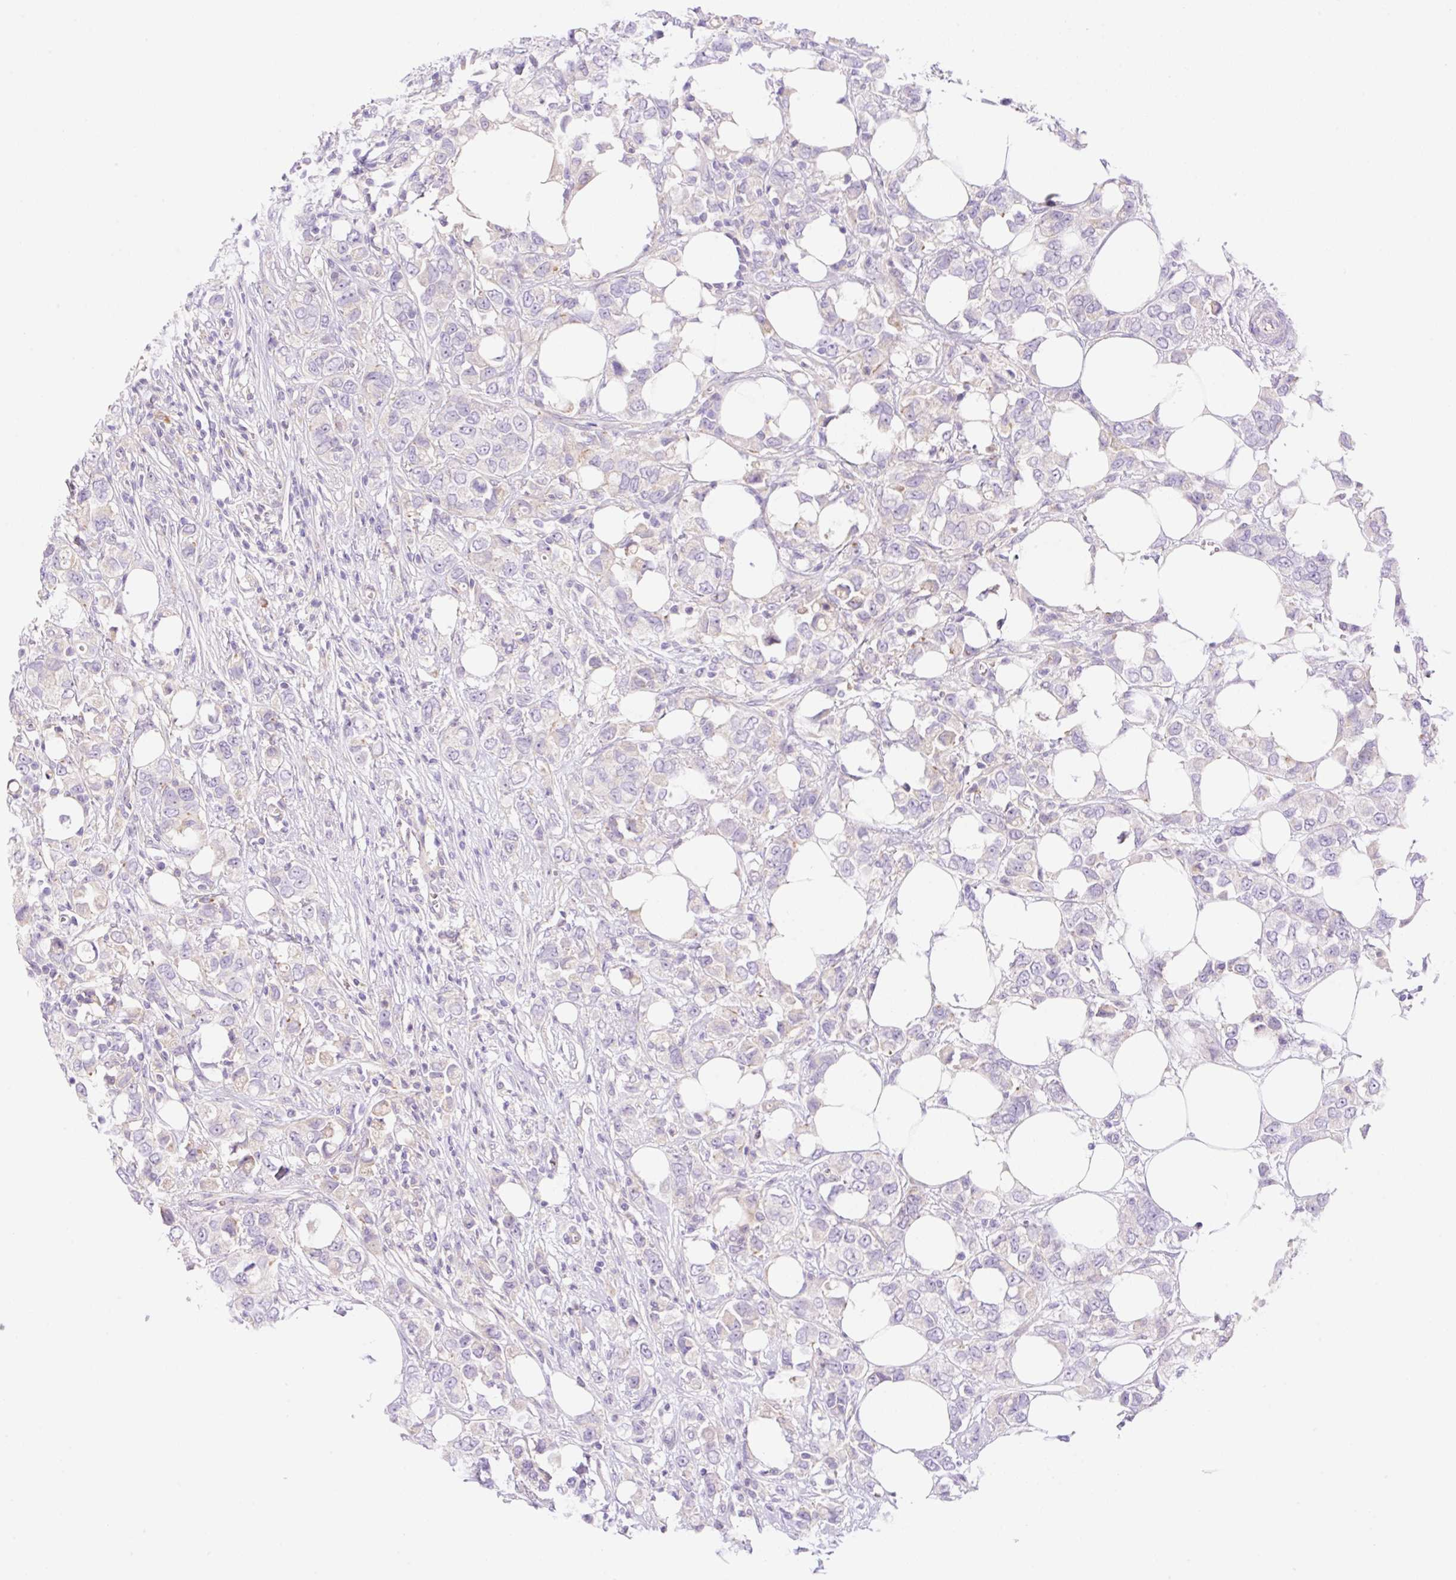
{"staining": {"intensity": "negative", "quantity": "none", "location": "none"}, "tissue": "breast cancer", "cell_type": "Tumor cells", "image_type": "cancer", "snomed": [{"axis": "morphology", "description": "Lobular carcinoma"}, {"axis": "topography", "description": "Breast"}], "caption": "A micrograph of human breast cancer (lobular carcinoma) is negative for staining in tumor cells. (IHC, brightfield microscopy, high magnification).", "gene": "DENND5A", "patient": {"sex": "female", "age": 91}}